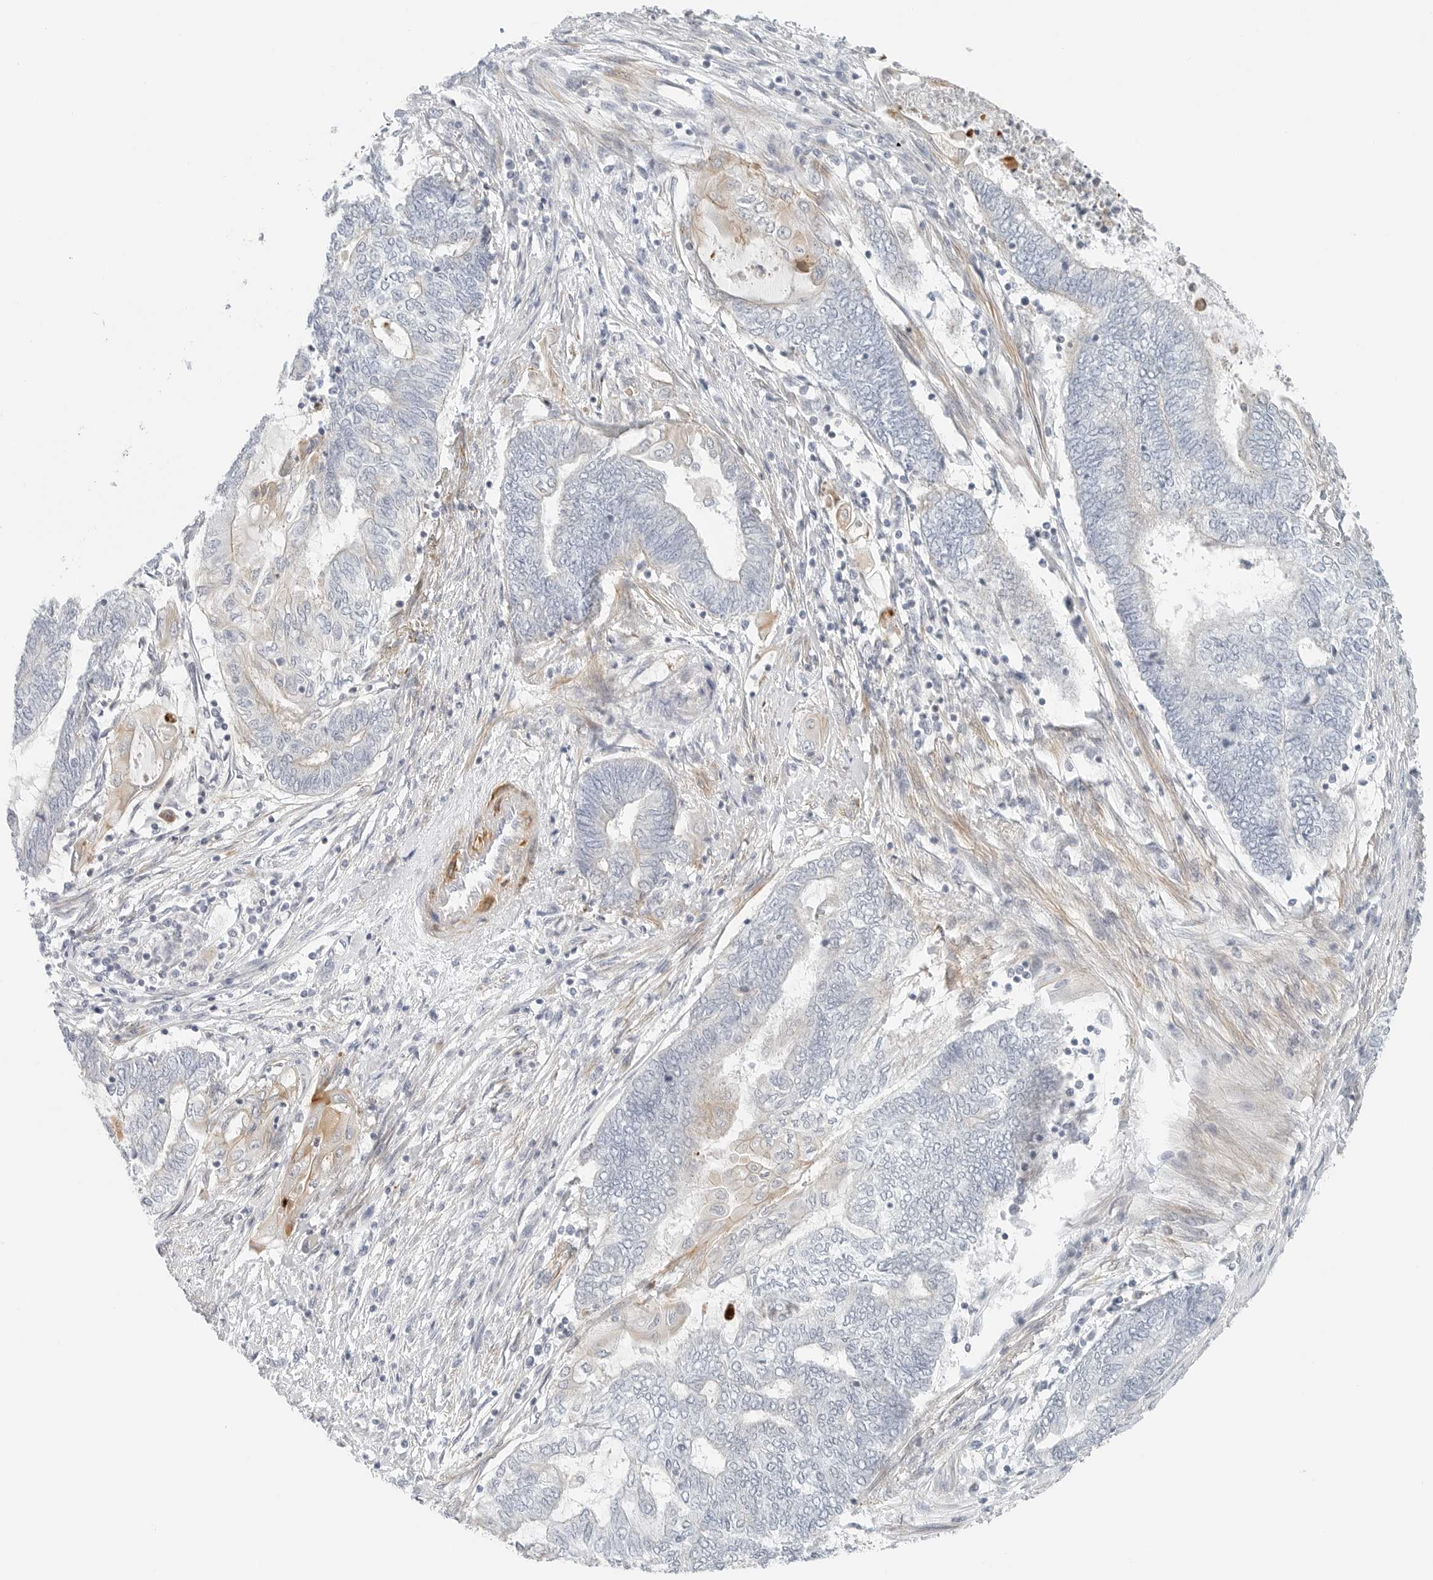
{"staining": {"intensity": "moderate", "quantity": "<25%", "location": "cytoplasmic/membranous"}, "tissue": "endometrial cancer", "cell_type": "Tumor cells", "image_type": "cancer", "snomed": [{"axis": "morphology", "description": "Adenocarcinoma, NOS"}, {"axis": "topography", "description": "Uterus"}, {"axis": "topography", "description": "Endometrium"}], "caption": "Moderate cytoplasmic/membranous protein staining is identified in about <25% of tumor cells in adenocarcinoma (endometrial).", "gene": "IQCC", "patient": {"sex": "female", "age": 70}}